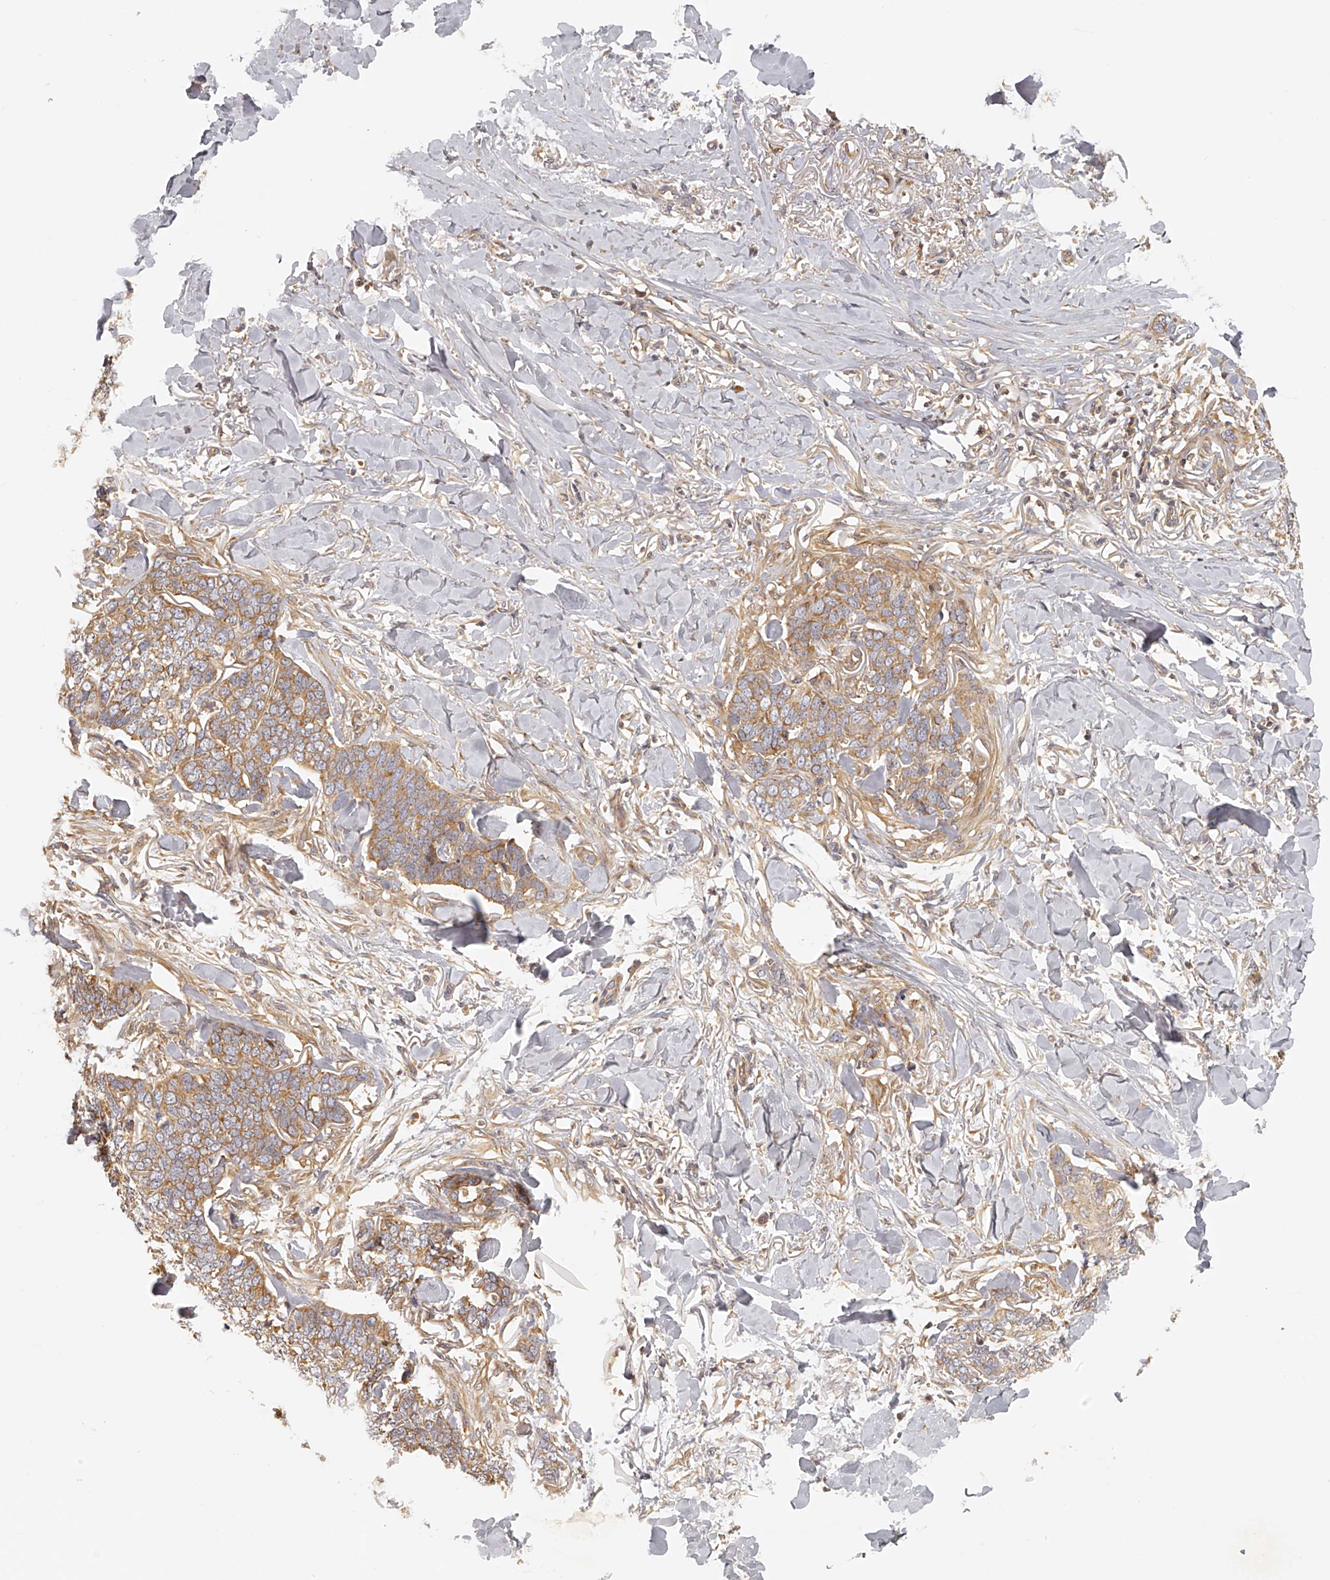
{"staining": {"intensity": "moderate", "quantity": ">75%", "location": "cytoplasmic/membranous"}, "tissue": "skin cancer", "cell_type": "Tumor cells", "image_type": "cancer", "snomed": [{"axis": "morphology", "description": "Normal tissue, NOS"}, {"axis": "morphology", "description": "Basal cell carcinoma"}, {"axis": "topography", "description": "Skin"}], "caption": "Immunohistochemistry of human skin cancer (basal cell carcinoma) displays medium levels of moderate cytoplasmic/membranous expression in about >75% of tumor cells.", "gene": "EIF3I", "patient": {"sex": "male", "age": 77}}